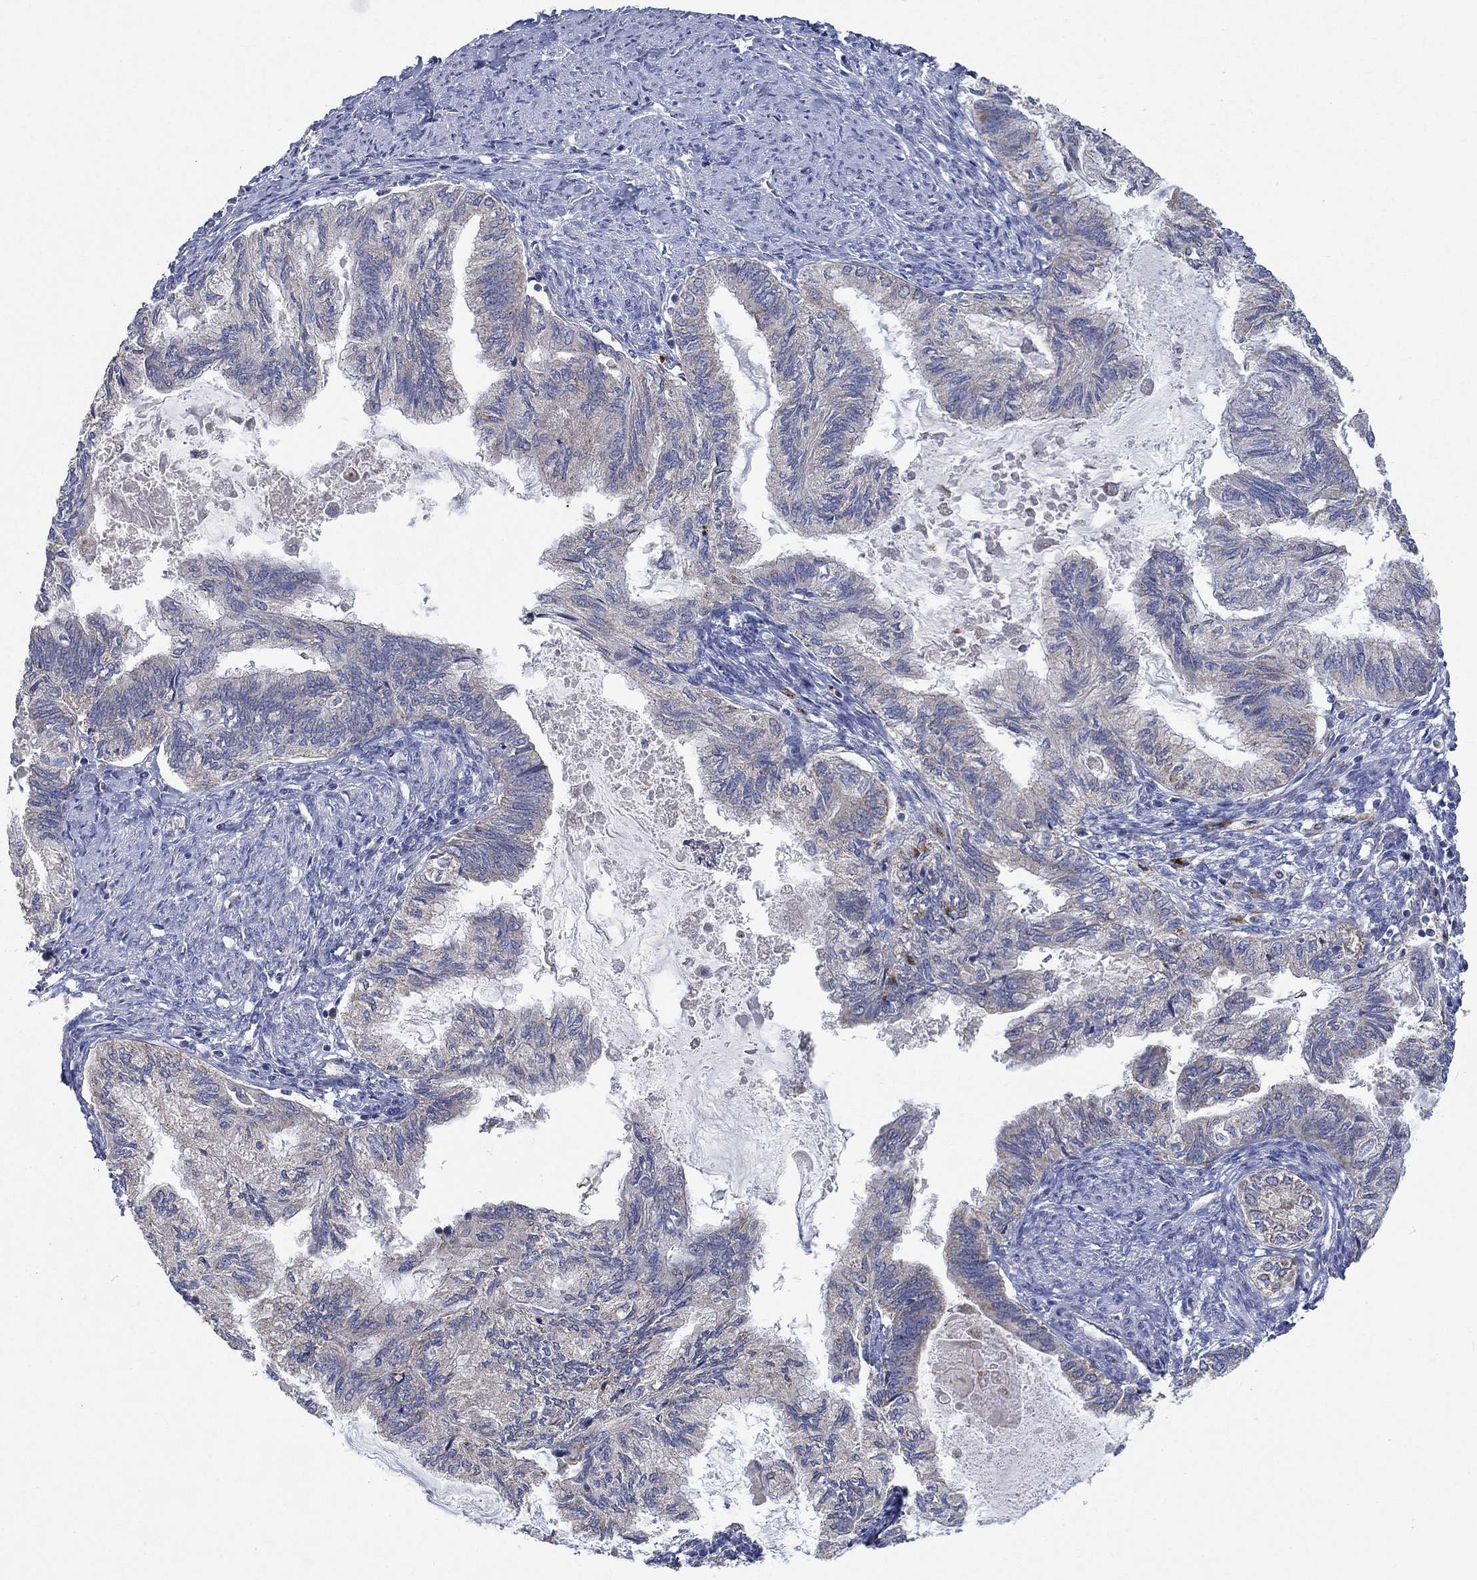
{"staining": {"intensity": "negative", "quantity": "none", "location": "none"}, "tissue": "endometrial cancer", "cell_type": "Tumor cells", "image_type": "cancer", "snomed": [{"axis": "morphology", "description": "Adenocarcinoma, NOS"}, {"axis": "topography", "description": "Endometrium"}], "caption": "Photomicrograph shows no protein expression in tumor cells of endometrial adenocarcinoma tissue.", "gene": "UGT8", "patient": {"sex": "female", "age": 86}}